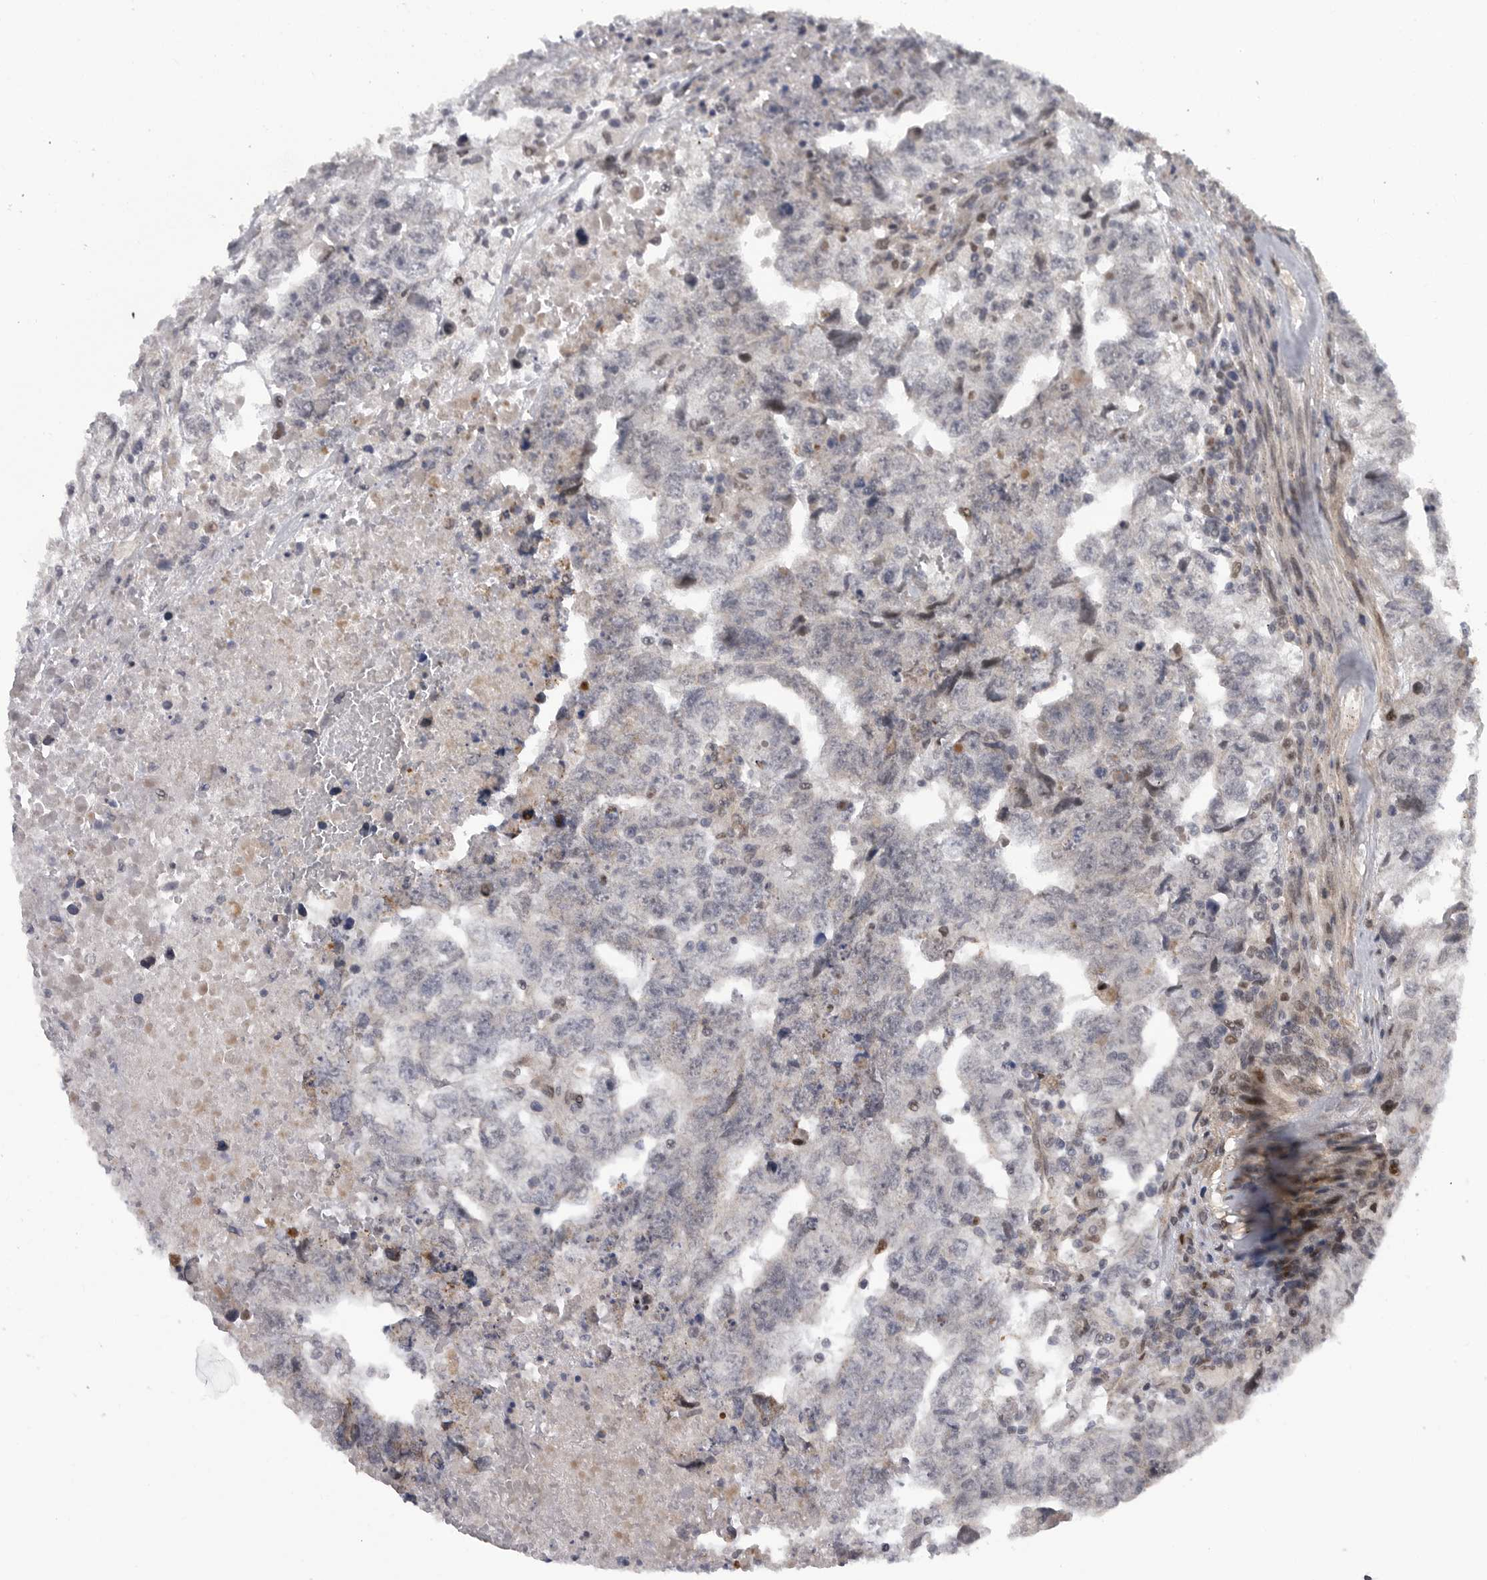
{"staining": {"intensity": "negative", "quantity": "none", "location": "none"}, "tissue": "testis cancer", "cell_type": "Tumor cells", "image_type": "cancer", "snomed": [{"axis": "morphology", "description": "Carcinoma, Embryonal, NOS"}, {"axis": "topography", "description": "Testis"}], "caption": "Testis embryonal carcinoma was stained to show a protein in brown. There is no significant positivity in tumor cells.", "gene": "TMPRSS11F", "patient": {"sex": "male", "age": 36}}